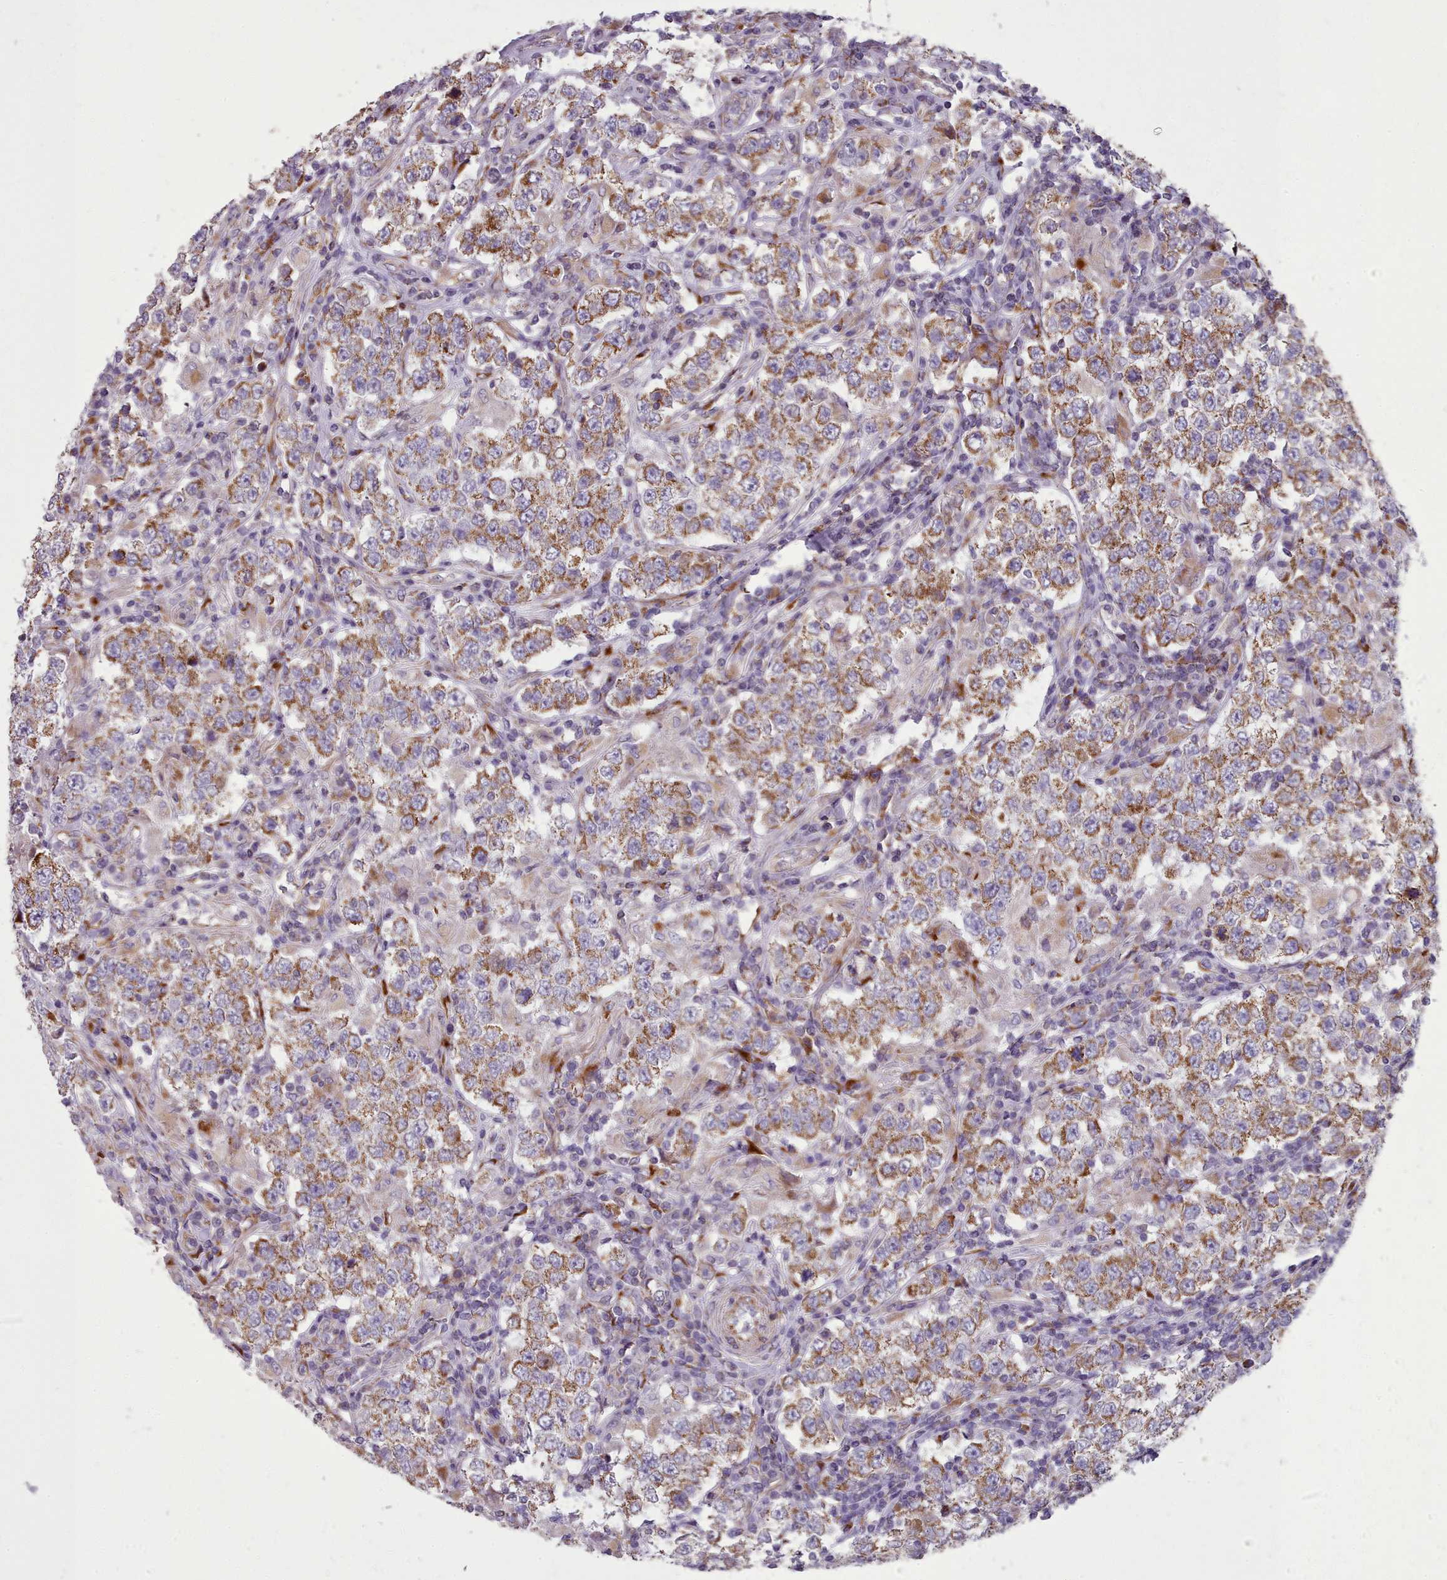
{"staining": {"intensity": "moderate", "quantity": ">75%", "location": "cytoplasmic/membranous"}, "tissue": "testis cancer", "cell_type": "Tumor cells", "image_type": "cancer", "snomed": [{"axis": "morphology", "description": "Seminoma, NOS"}, {"axis": "morphology", "description": "Carcinoma, Embryonal, NOS"}, {"axis": "topography", "description": "Testis"}], "caption": "Immunohistochemistry of testis cancer (seminoma) exhibits medium levels of moderate cytoplasmic/membranous positivity in about >75% of tumor cells.", "gene": "FKBP10", "patient": {"sex": "male", "age": 41}}